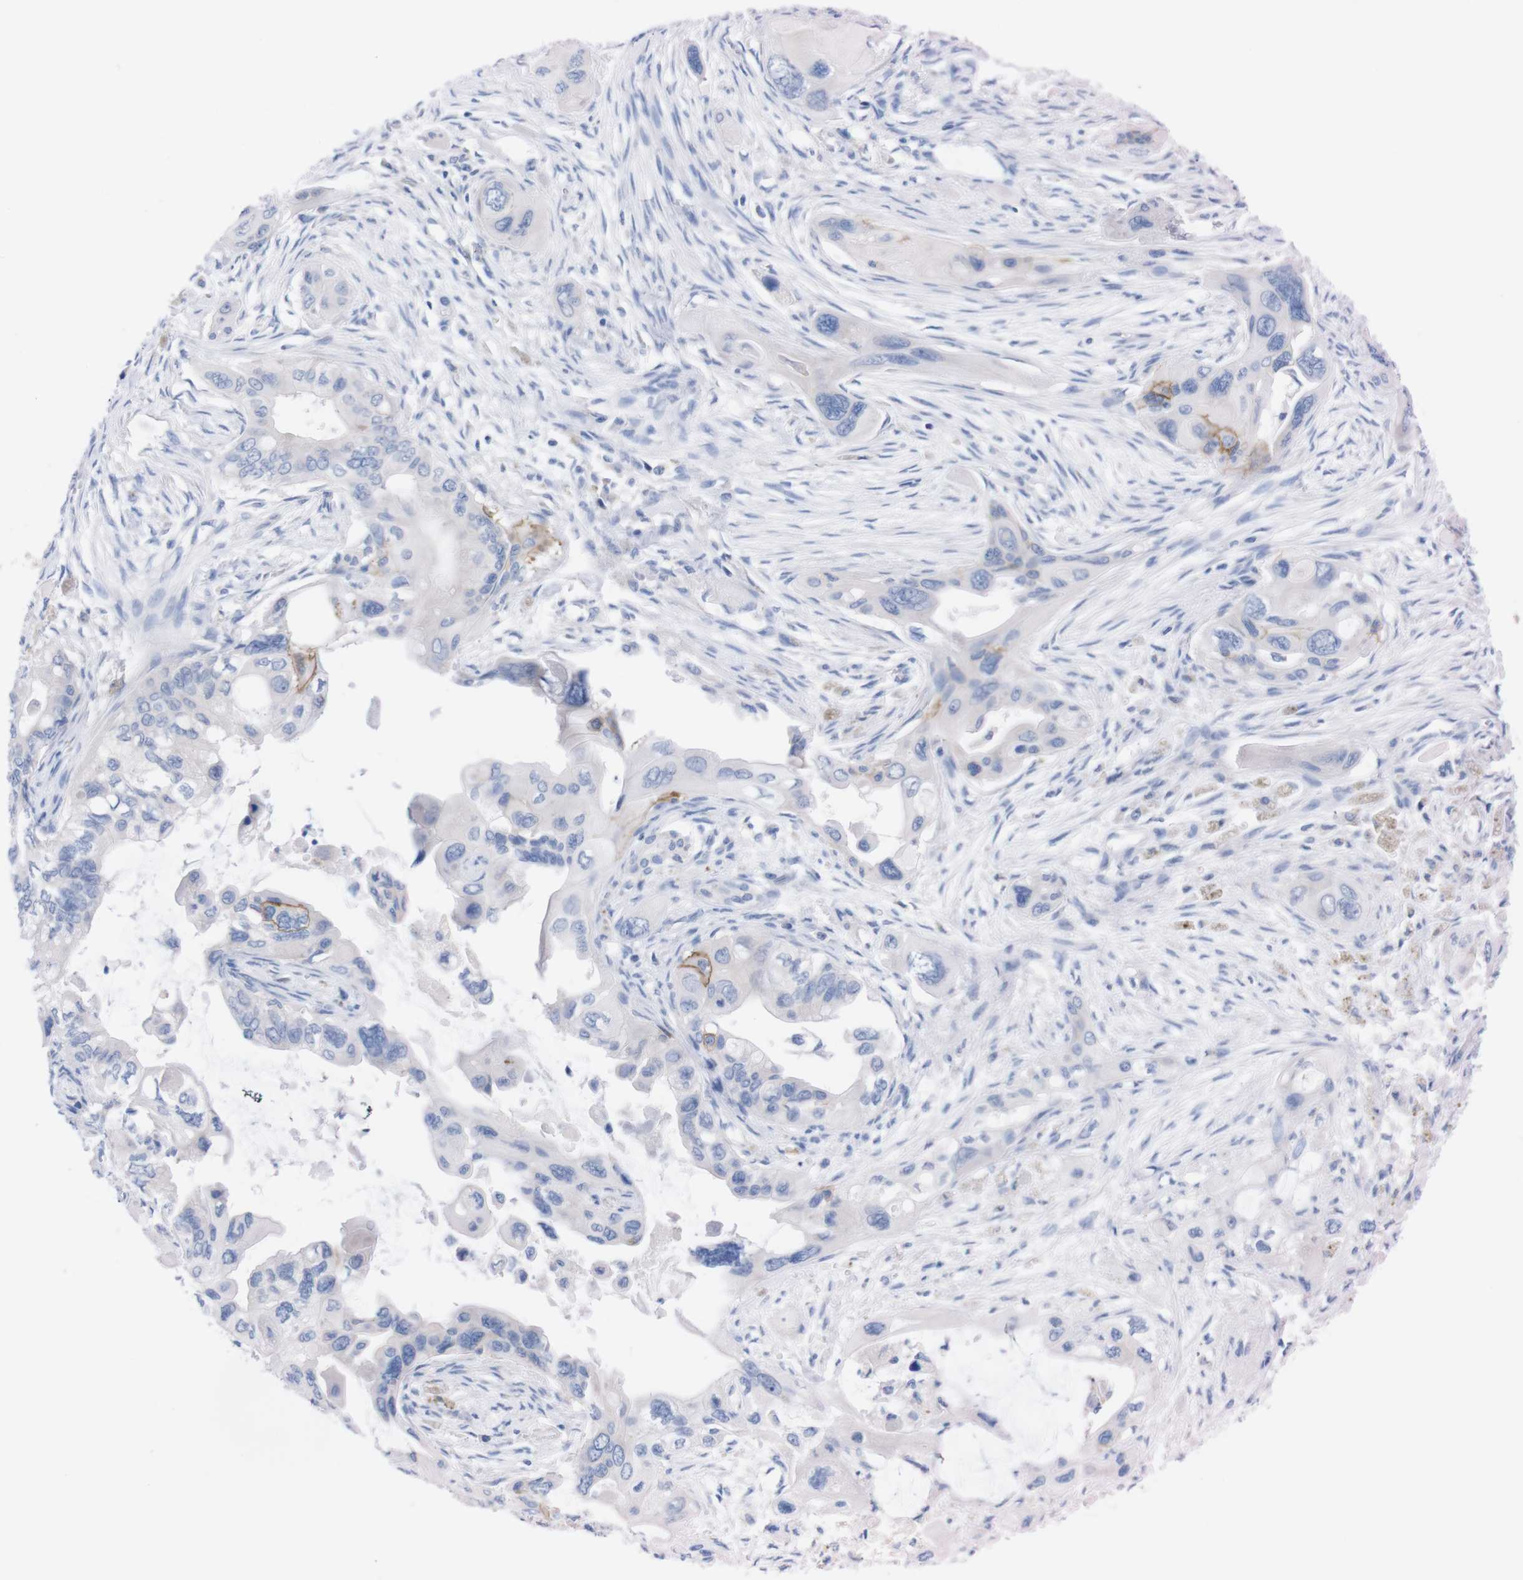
{"staining": {"intensity": "negative", "quantity": "none", "location": "none"}, "tissue": "pancreatic cancer", "cell_type": "Tumor cells", "image_type": "cancer", "snomed": [{"axis": "morphology", "description": "Adenocarcinoma, NOS"}, {"axis": "topography", "description": "Pancreas"}], "caption": "Micrograph shows no protein staining in tumor cells of pancreatic cancer tissue.", "gene": "TMEM243", "patient": {"sex": "male", "age": 73}}